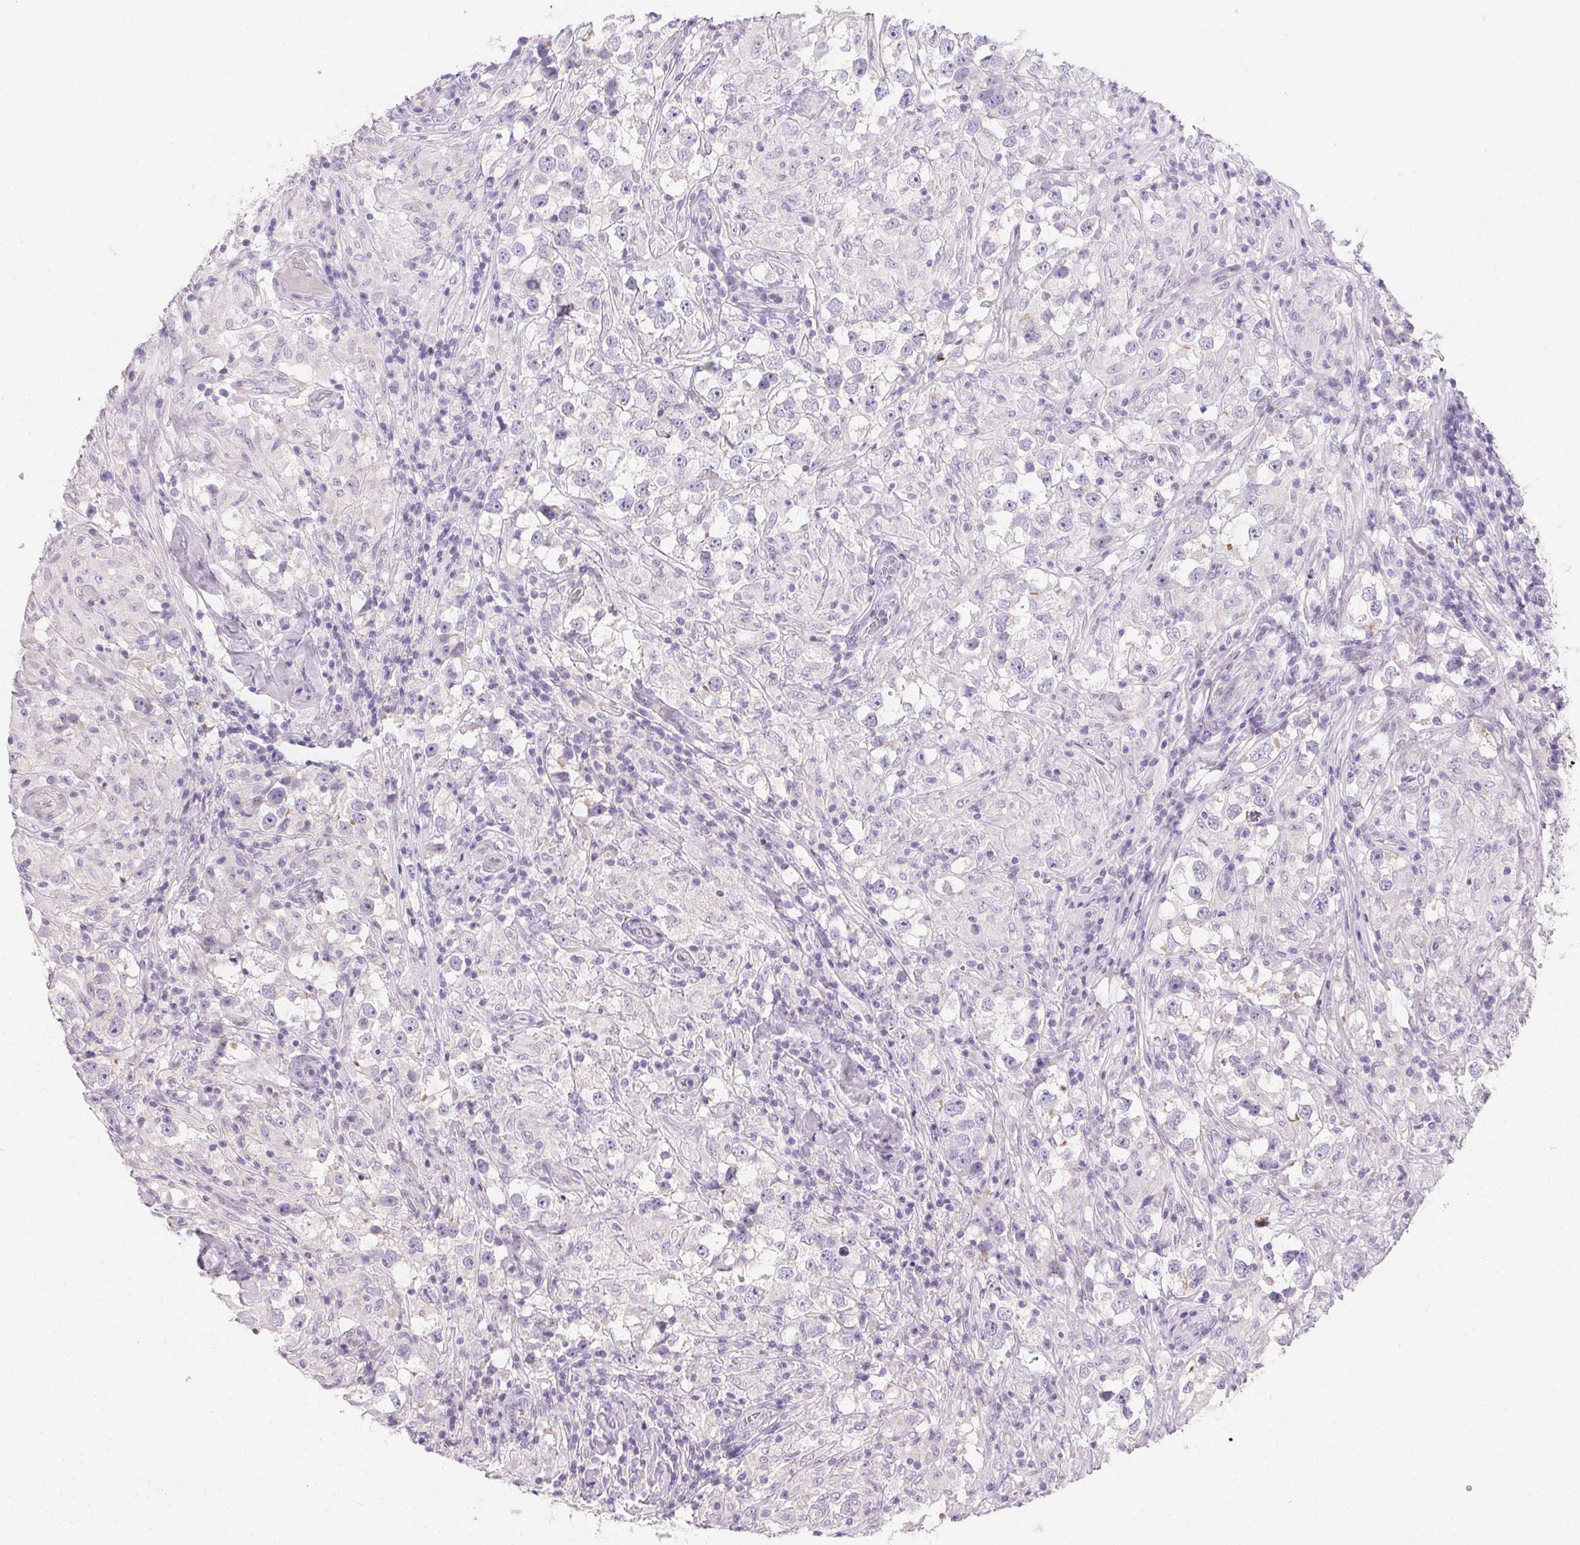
{"staining": {"intensity": "negative", "quantity": "none", "location": "none"}, "tissue": "testis cancer", "cell_type": "Tumor cells", "image_type": "cancer", "snomed": [{"axis": "morphology", "description": "Seminoma, NOS"}, {"axis": "topography", "description": "Testis"}], "caption": "The micrograph displays no staining of tumor cells in testis seminoma.", "gene": "TRIP13", "patient": {"sex": "male", "age": 46}}